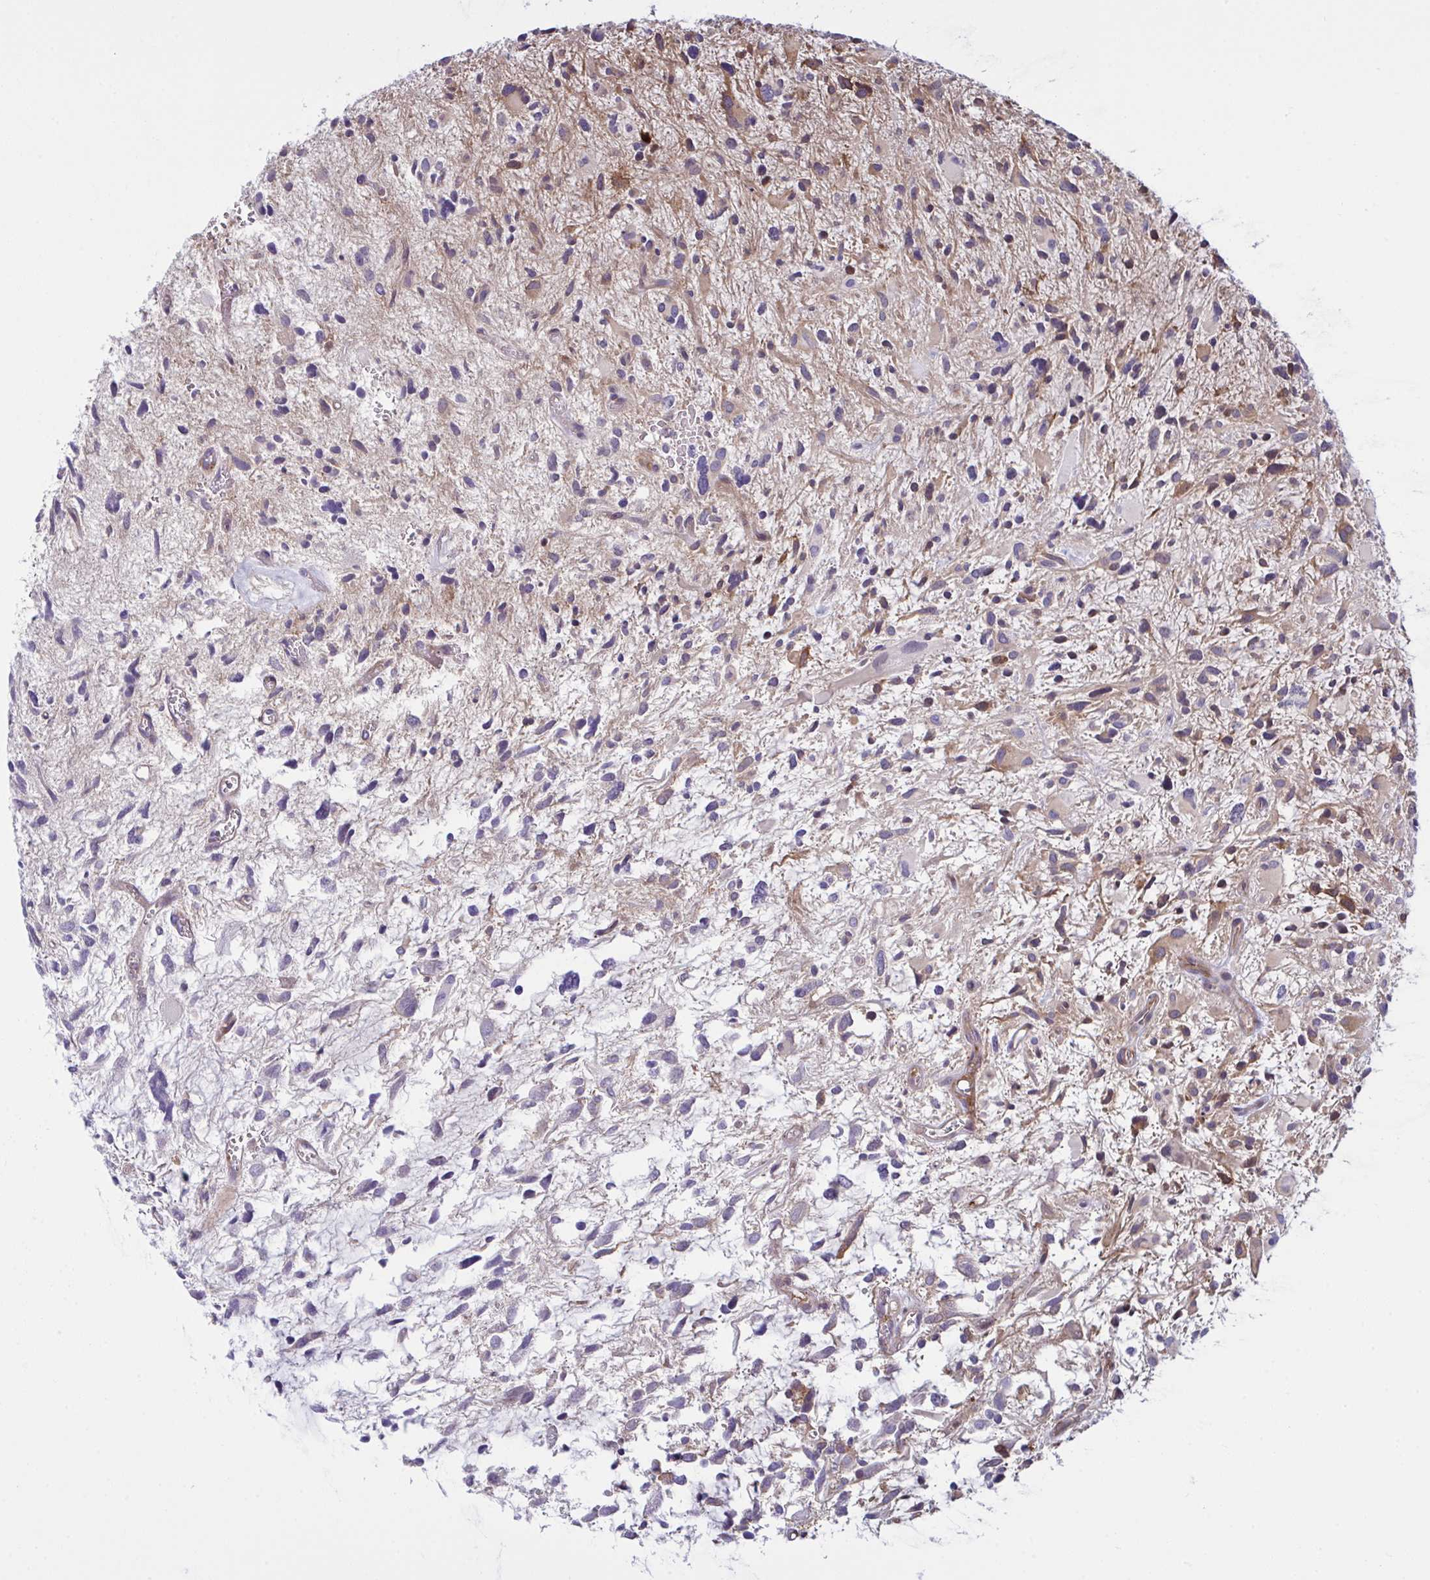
{"staining": {"intensity": "moderate", "quantity": "<25%", "location": "cytoplasmic/membranous"}, "tissue": "glioma", "cell_type": "Tumor cells", "image_type": "cancer", "snomed": [{"axis": "morphology", "description": "Glioma, malignant, High grade"}, {"axis": "topography", "description": "Brain"}], "caption": "Moderate cytoplasmic/membranous expression is seen in approximately <25% of tumor cells in glioma. The protein of interest is shown in brown color, while the nuclei are stained blue.", "gene": "TSC22D3", "patient": {"sex": "female", "age": 11}}